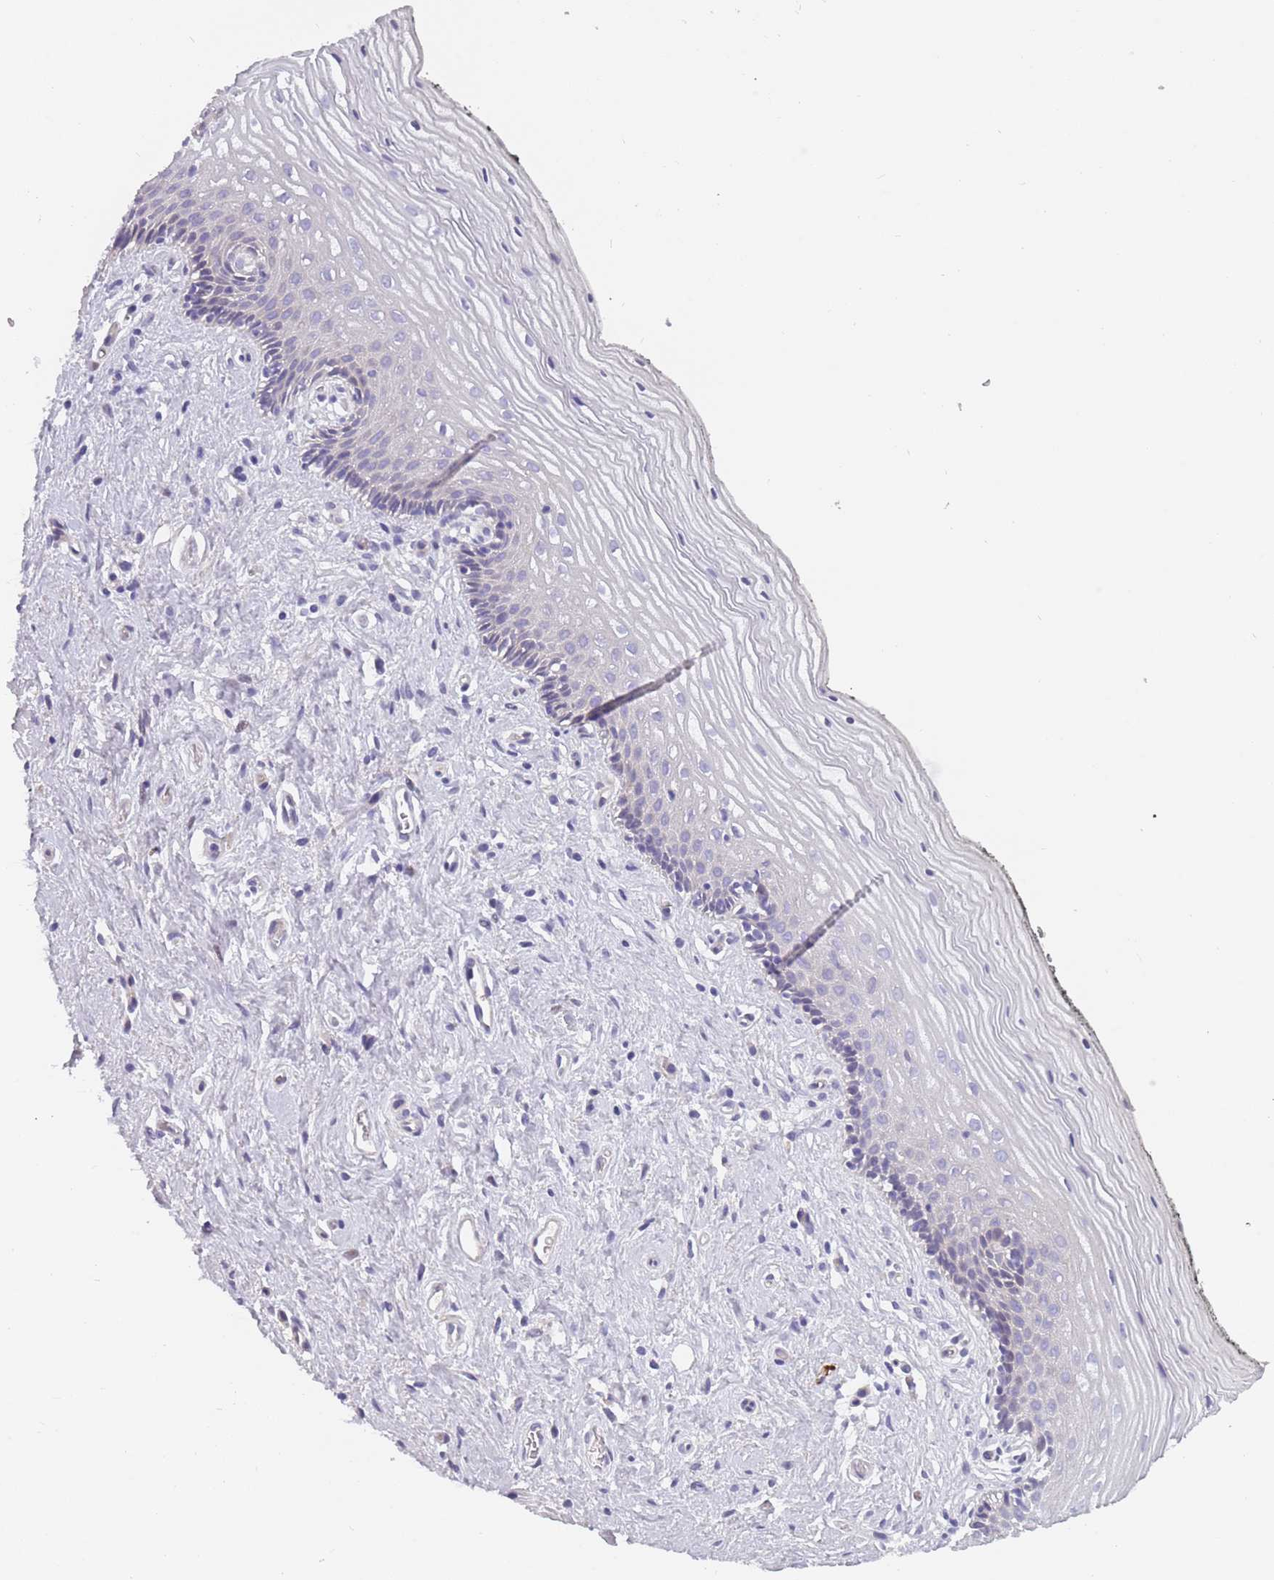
{"staining": {"intensity": "negative", "quantity": "none", "location": "none"}, "tissue": "vagina", "cell_type": "Squamous epithelial cells", "image_type": "normal", "snomed": [{"axis": "morphology", "description": "Normal tissue, NOS"}, {"axis": "topography", "description": "Vagina"}], "caption": "High power microscopy image of an immunohistochemistry histopathology image of unremarkable vagina, revealing no significant staining in squamous epithelial cells.", "gene": "FAM83F", "patient": {"sex": "female", "age": 47}}